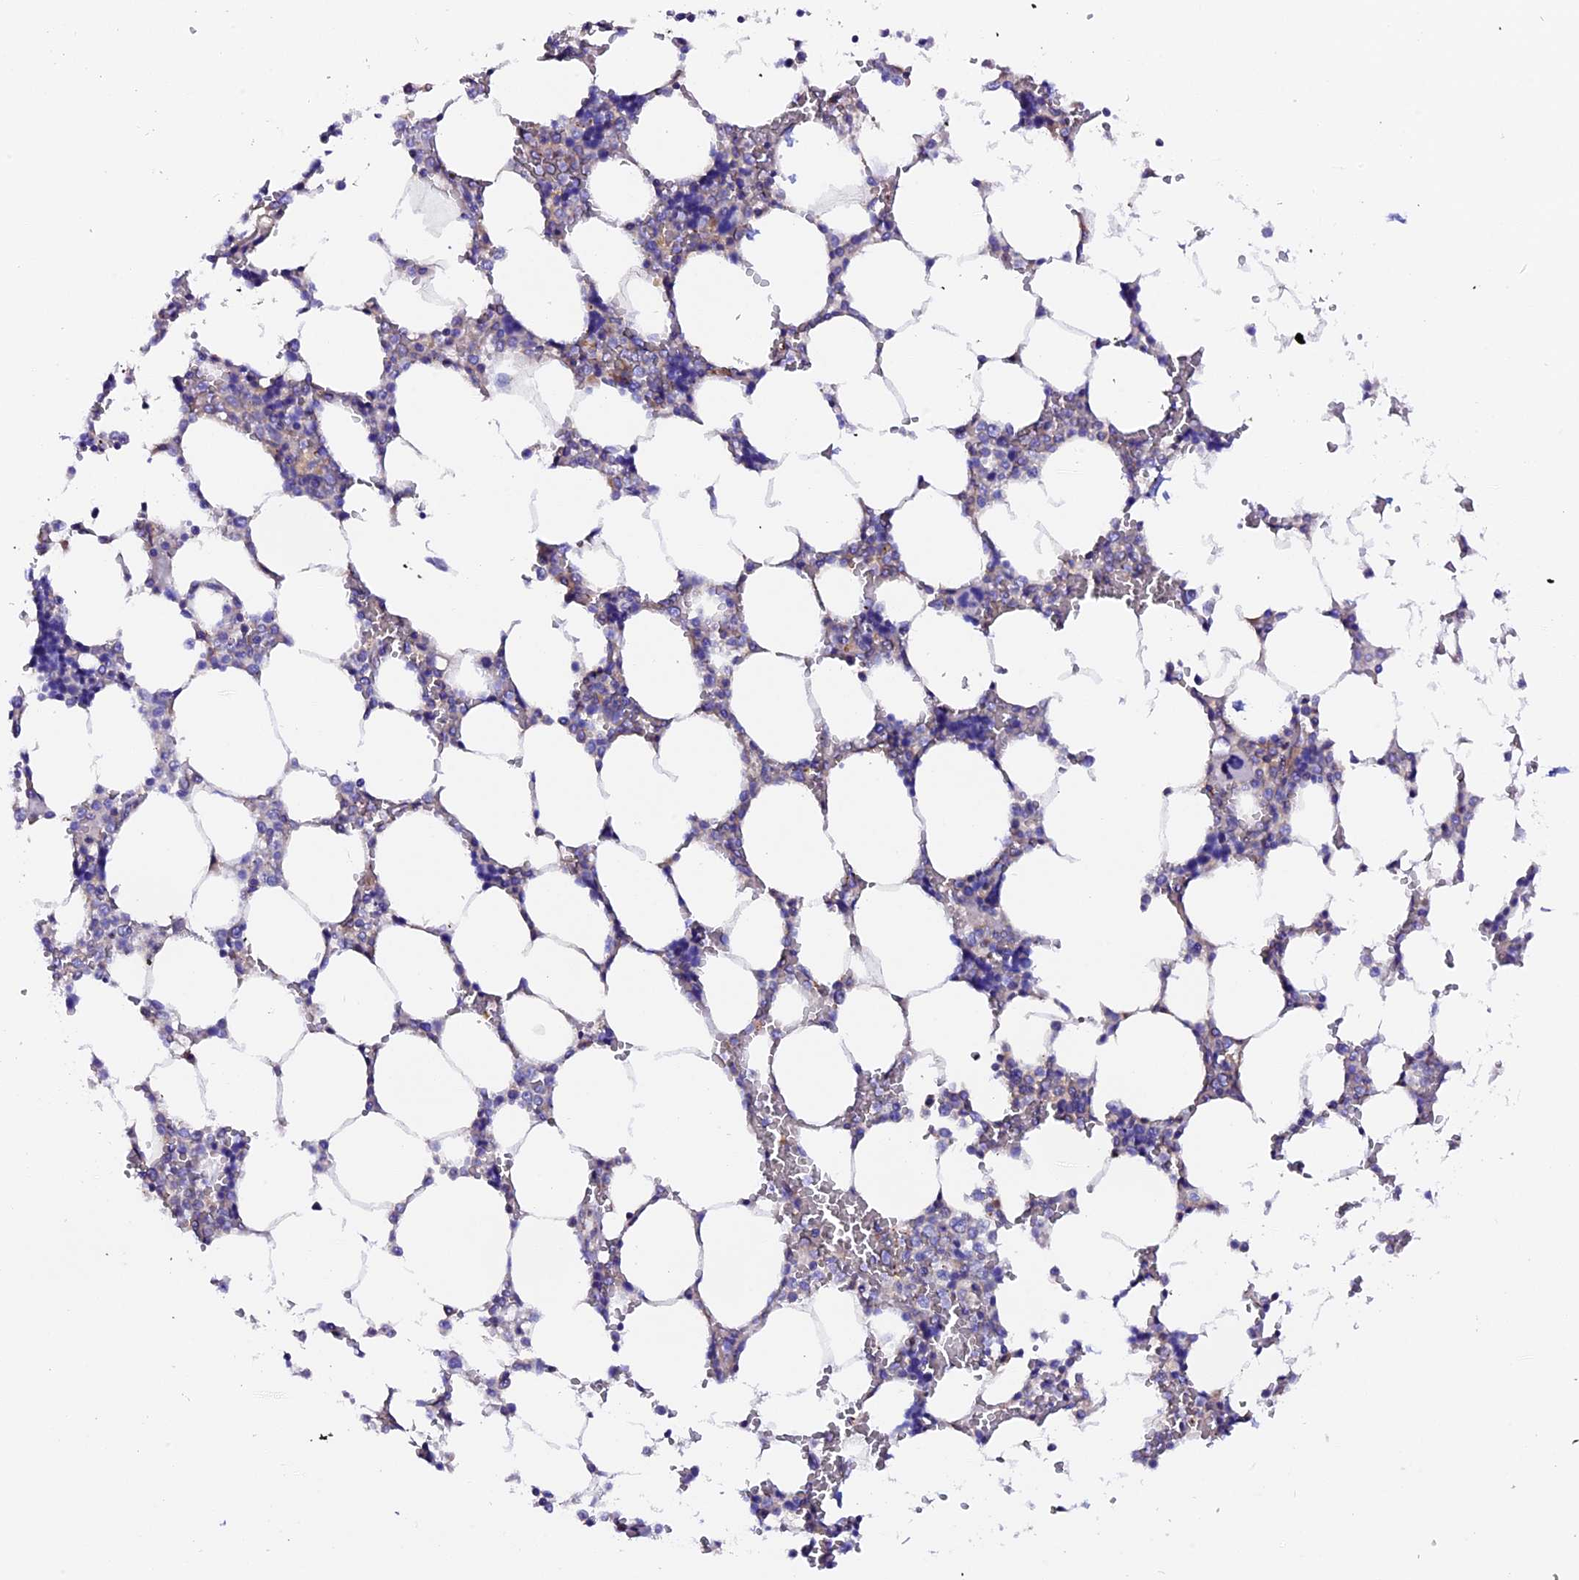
{"staining": {"intensity": "strong", "quantity": "<25%", "location": "cytoplasmic/membranous"}, "tissue": "bone marrow", "cell_type": "Hematopoietic cells", "image_type": "normal", "snomed": [{"axis": "morphology", "description": "Normal tissue, NOS"}, {"axis": "topography", "description": "Bone marrow"}], "caption": "Approximately <25% of hematopoietic cells in benign human bone marrow display strong cytoplasmic/membranous protein expression as visualized by brown immunohistochemical staining.", "gene": "COMTD1", "patient": {"sex": "male", "age": 64}}